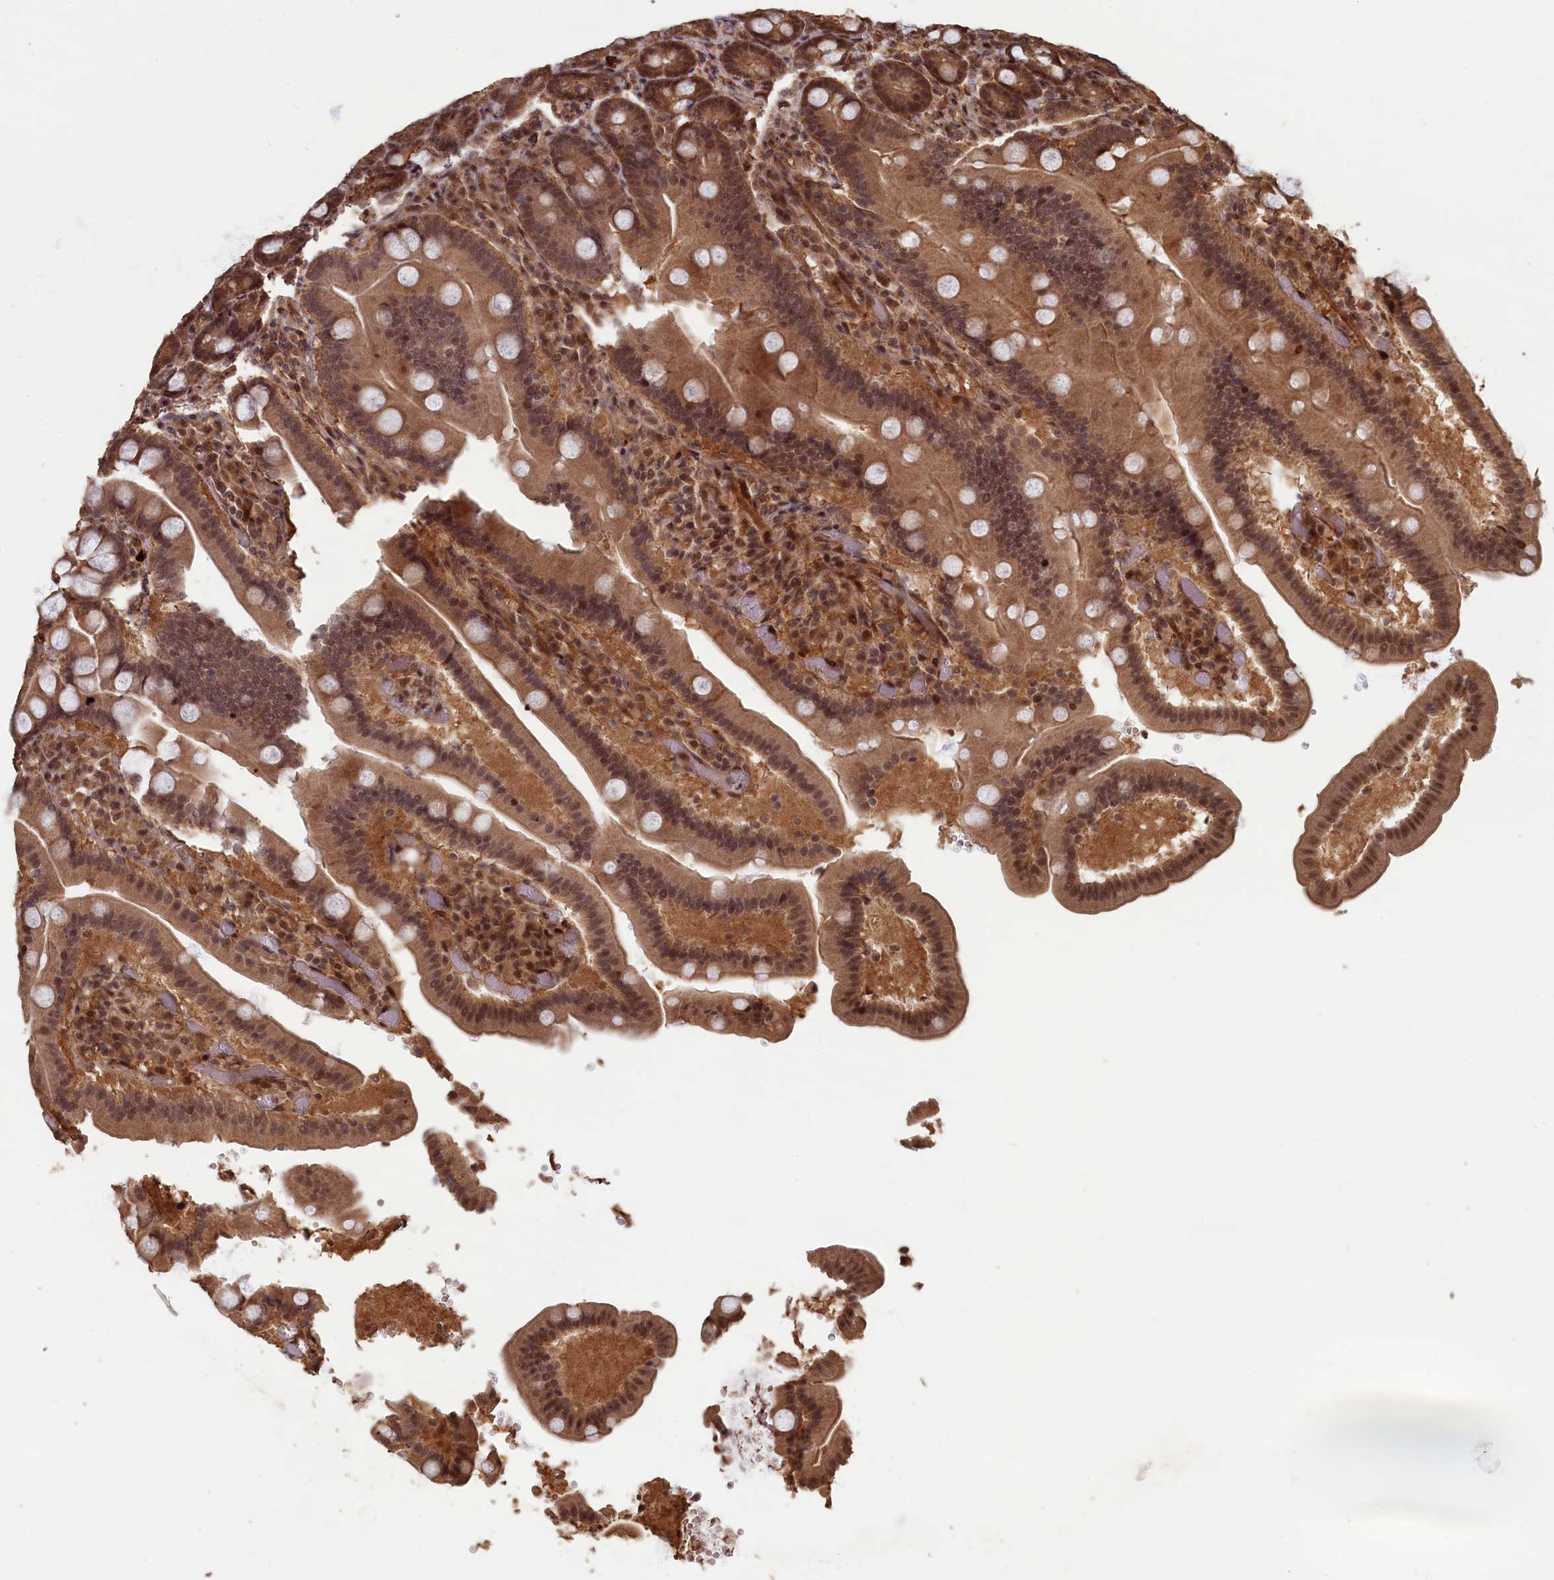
{"staining": {"intensity": "moderate", "quantity": ">75%", "location": "cytoplasmic/membranous,nuclear"}, "tissue": "duodenum", "cell_type": "Glandular cells", "image_type": "normal", "snomed": [{"axis": "morphology", "description": "Normal tissue, NOS"}, {"axis": "topography", "description": "Duodenum"}], "caption": "IHC micrograph of unremarkable duodenum: duodenum stained using immunohistochemistry displays medium levels of moderate protein expression localized specifically in the cytoplasmic/membranous,nuclear of glandular cells, appearing as a cytoplasmic/membranous,nuclear brown color.", "gene": "HIF3A", "patient": {"sex": "female", "age": 62}}